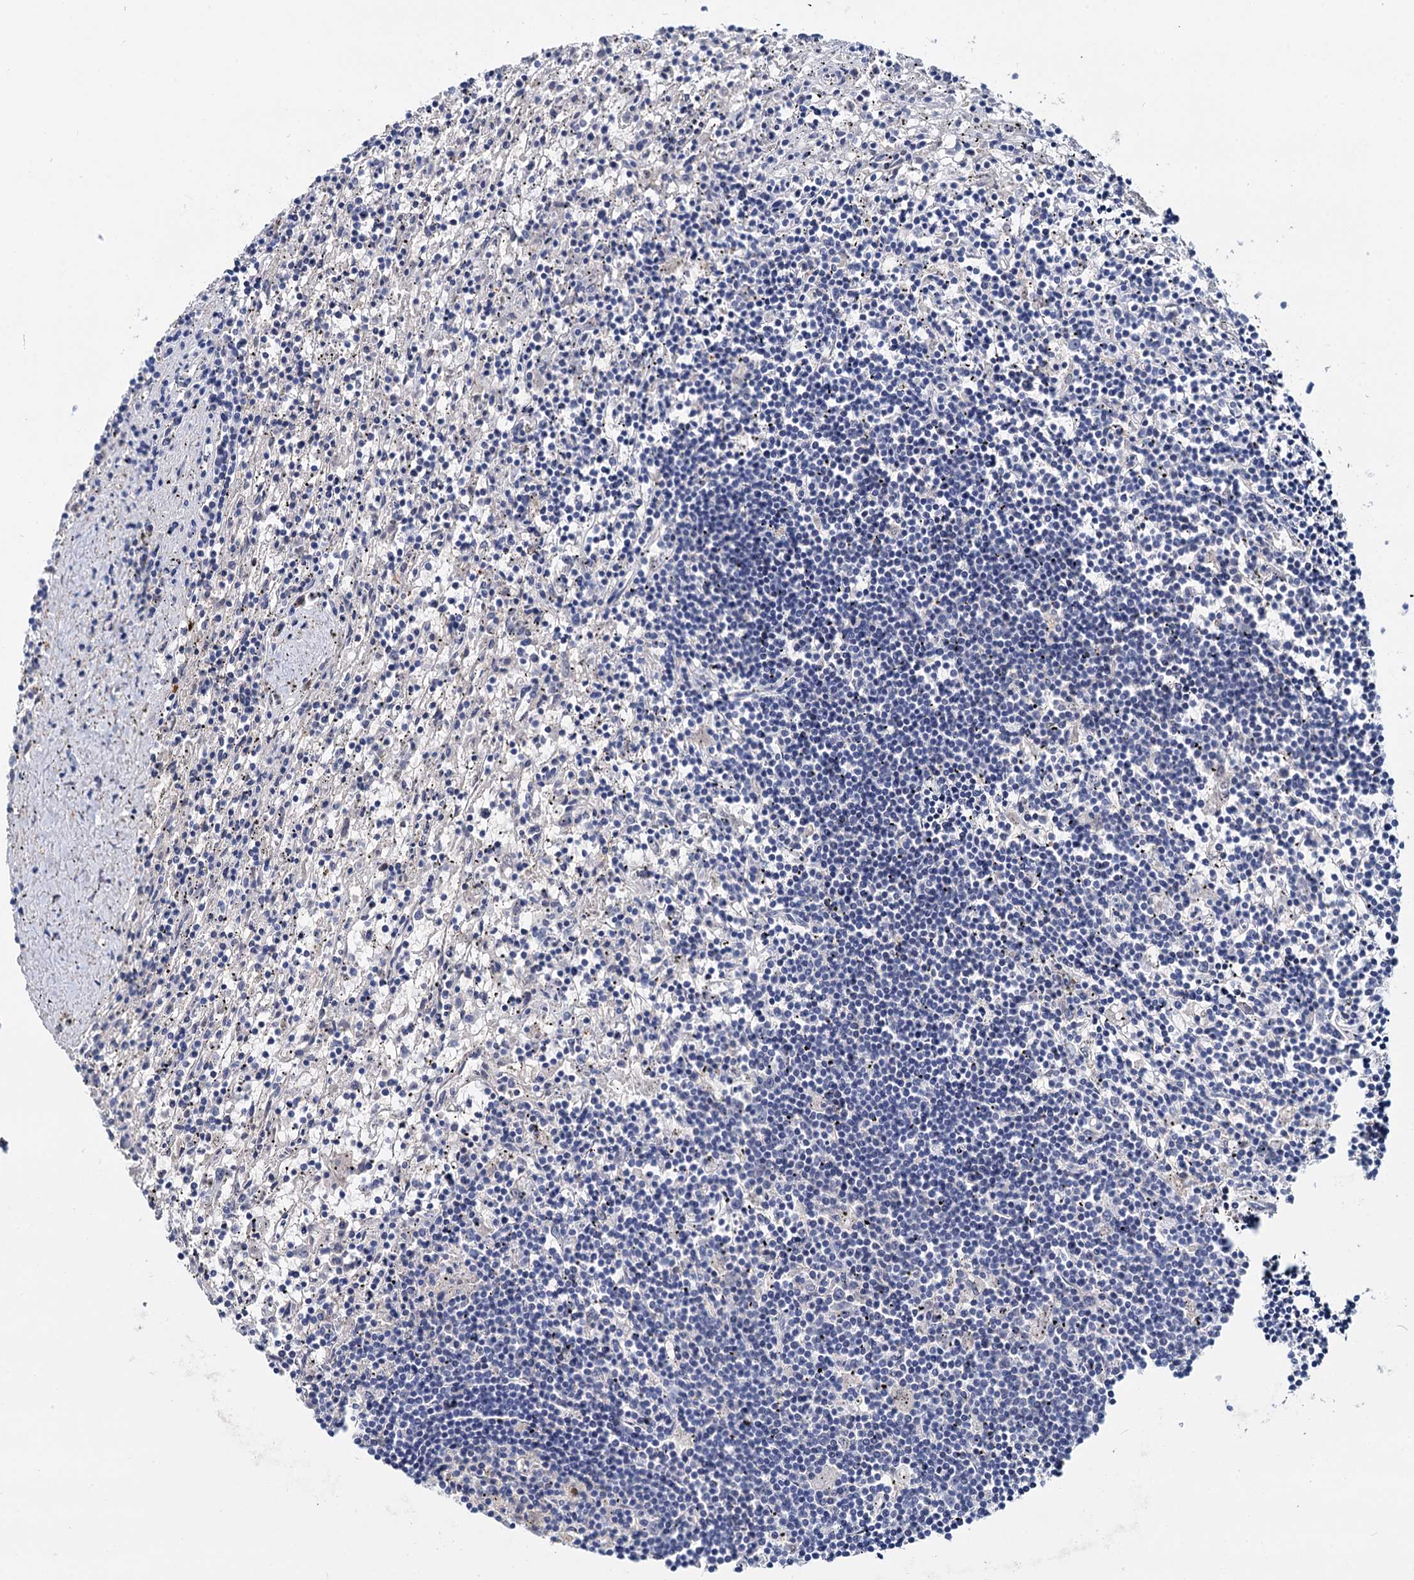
{"staining": {"intensity": "negative", "quantity": "none", "location": "none"}, "tissue": "lymphoma", "cell_type": "Tumor cells", "image_type": "cancer", "snomed": [{"axis": "morphology", "description": "Malignant lymphoma, non-Hodgkin's type, Low grade"}, {"axis": "topography", "description": "Spleen"}], "caption": "A photomicrograph of lymphoma stained for a protein reveals no brown staining in tumor cells.", "gene": "GSTM3", "patient": {"sex": "male", "age": 76}}